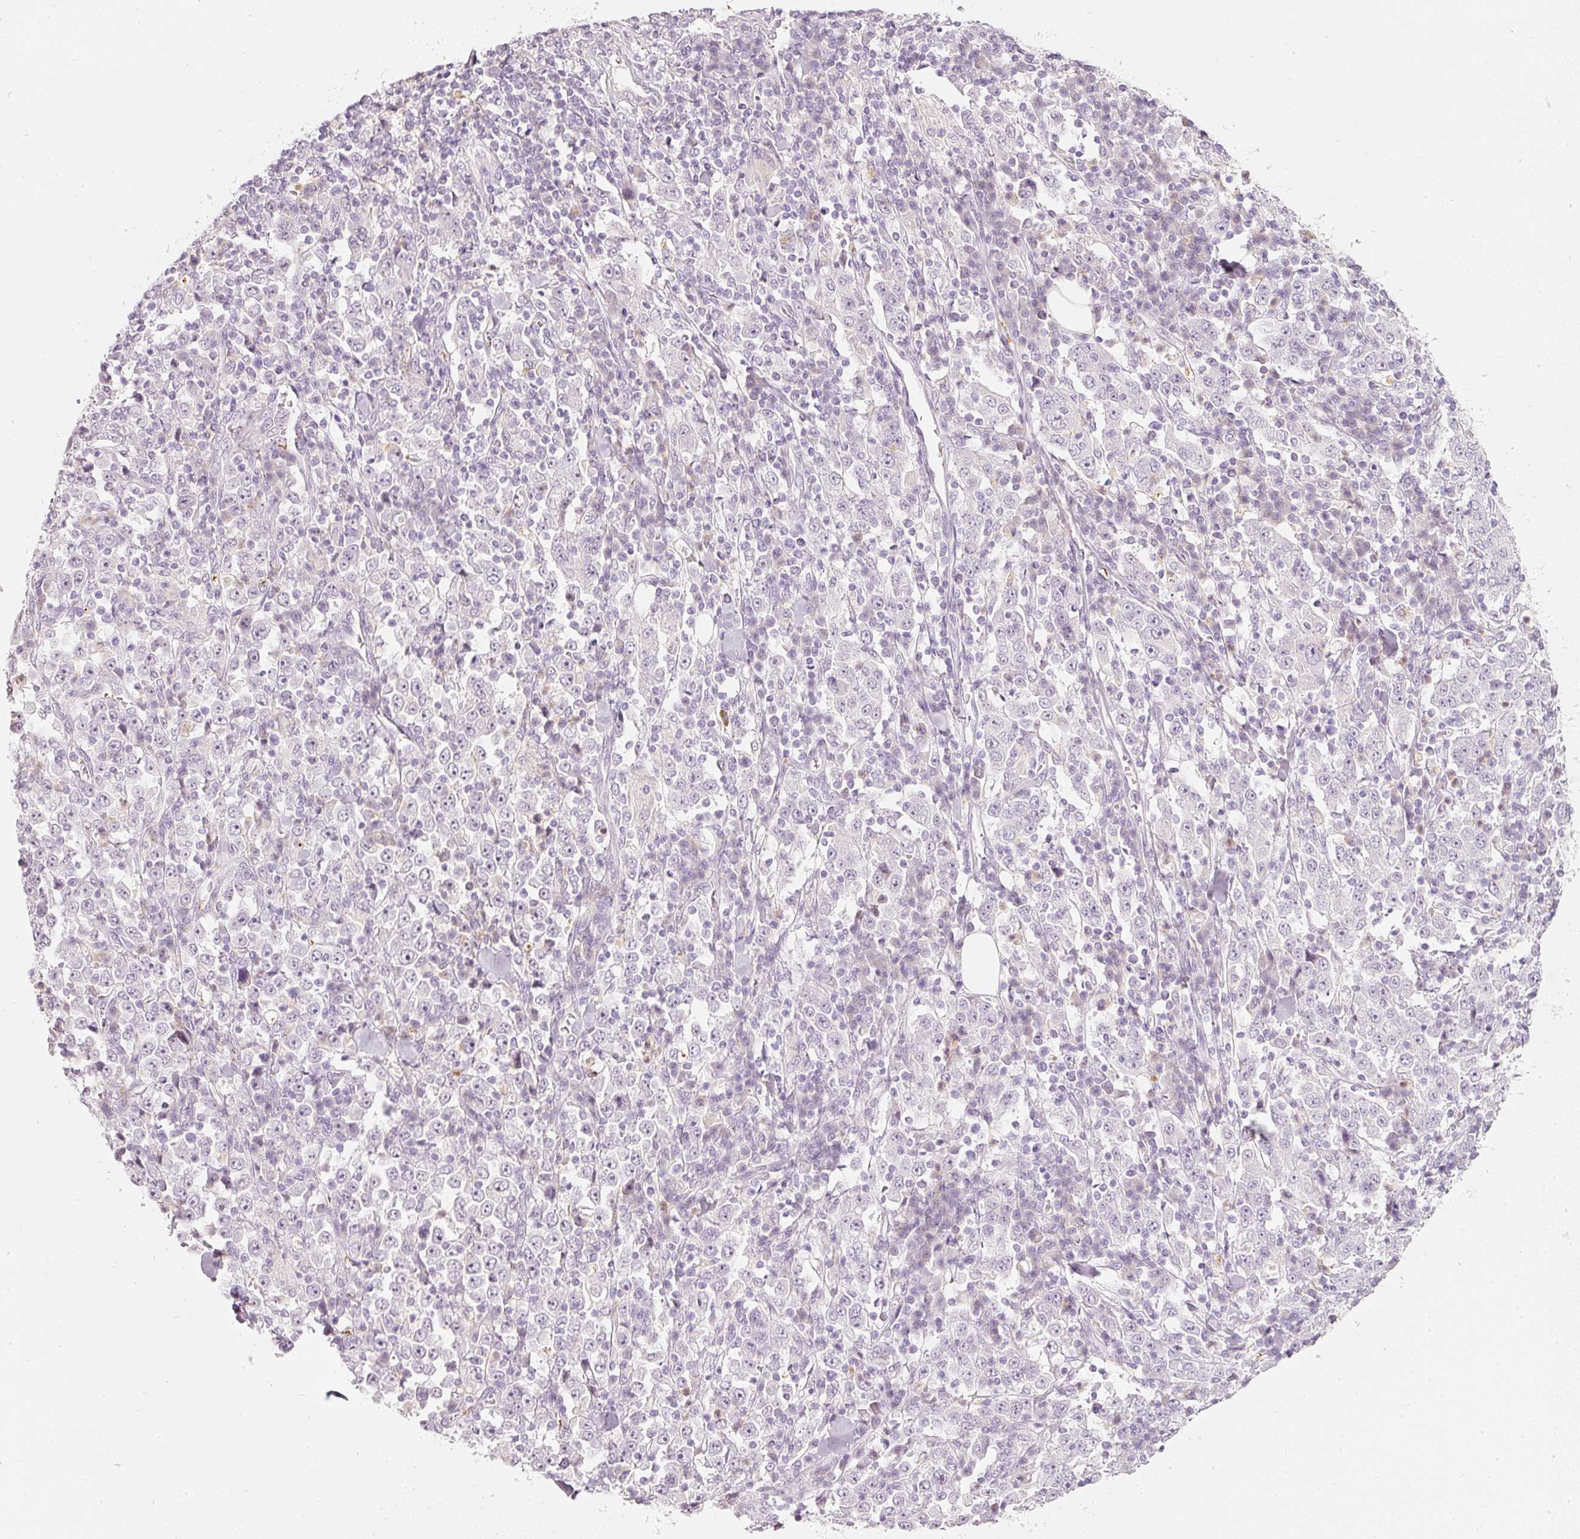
{"staining": {"intensity": "negative", "quantity": "none", "location": "none"}, "tissue": "stomach cancer", "cell_type": "Tumor cells", "image_type": "cancer", "snomed": [{"axis": "morphology", "description": "Normal tissue, NOS"}, {"axis": "morphology", "description": "Adenocarcinoma, NOS"}, {"axis": "topography", "description": "Stomach, upper"}, {"axis": "topography", "description": "Stomach"}], "caption": "High power microscopy micrograph of an immunohistochemistry micrograph of adenocarcinoma (stomach), revealing no significant staining in tumor cells.", "gene": "LECT2", "patient": {"sex": "male", "age": 59}}